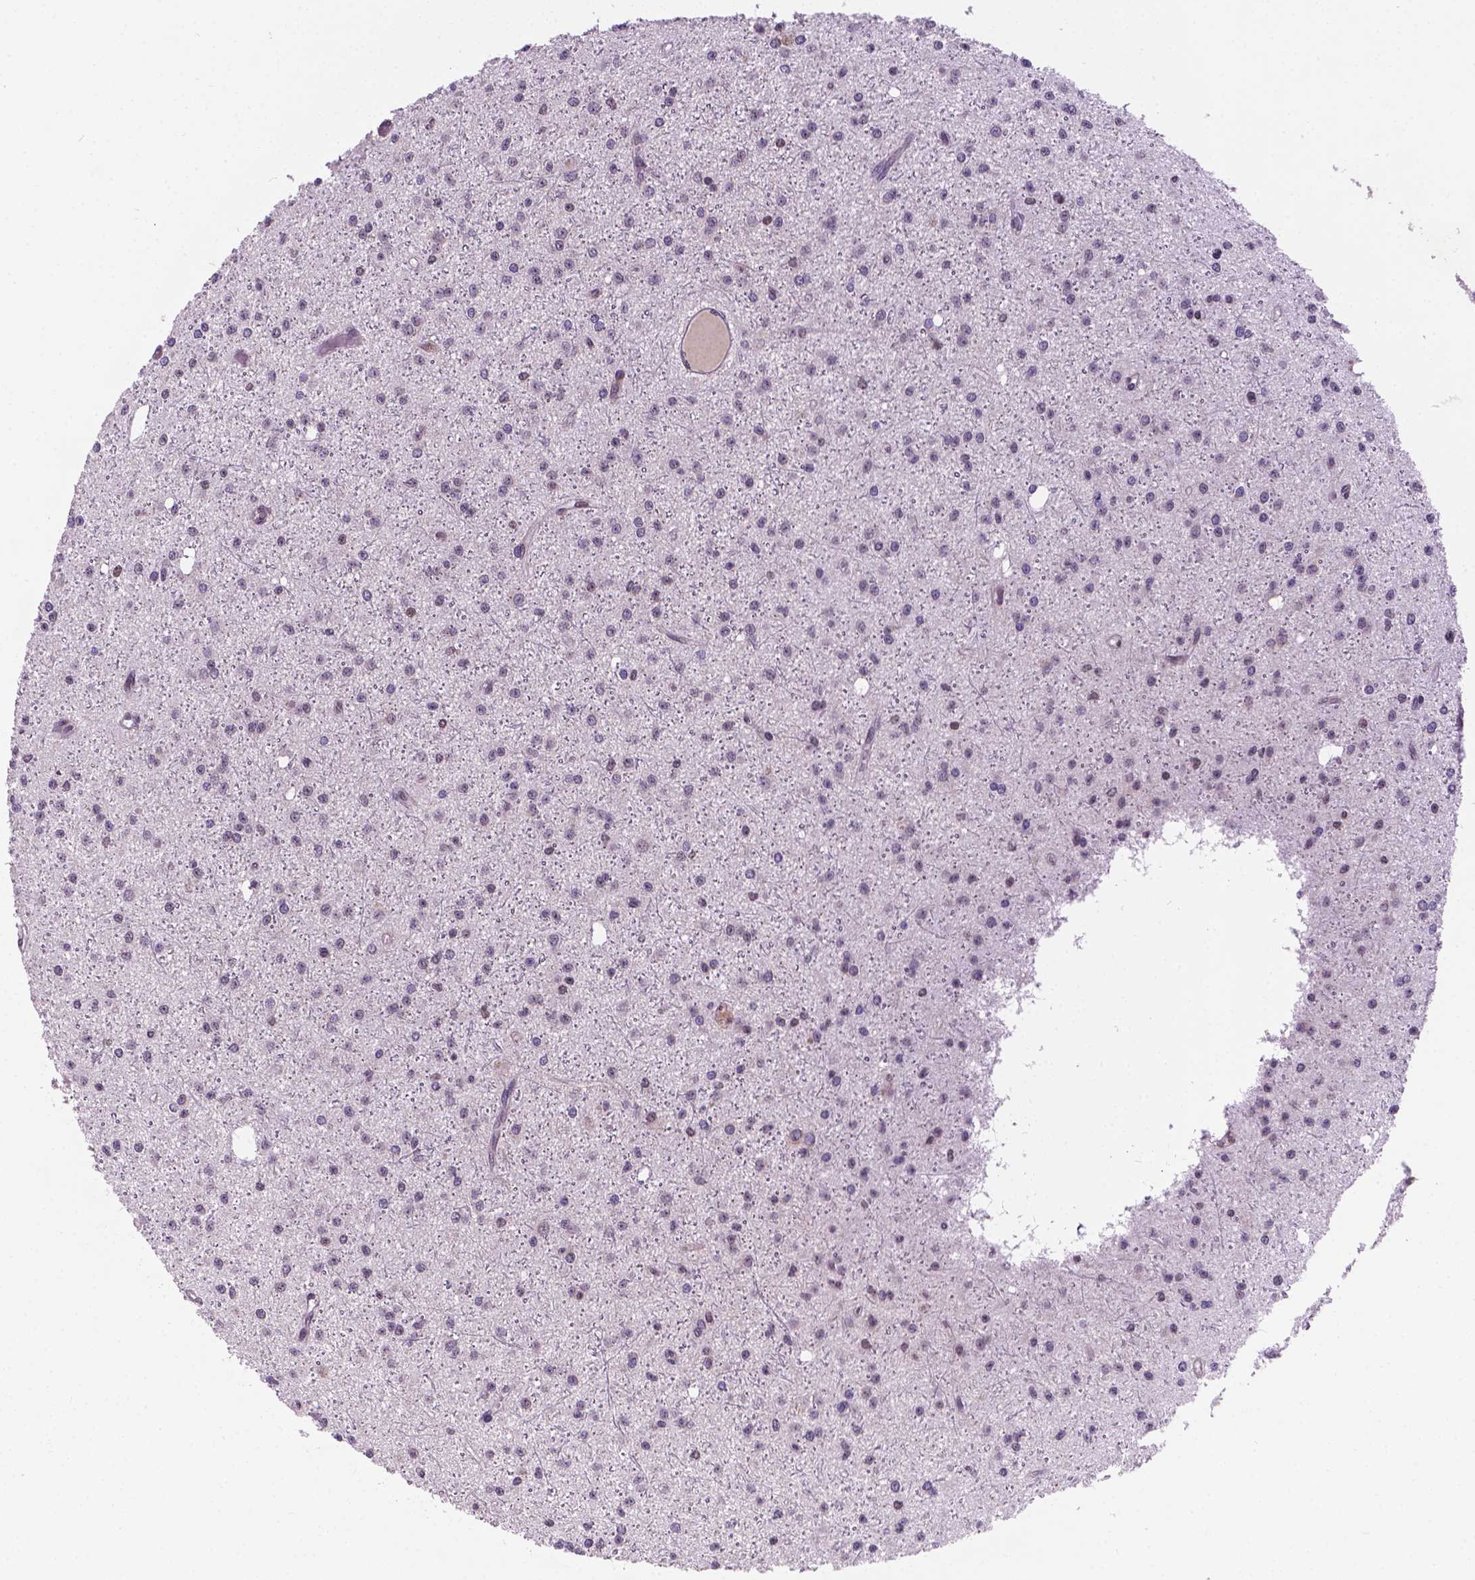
{"staining": {"intensity": "negative", "quantity": "none", "location": "none"}, "tissue": "glioma", "cell_type": "Tumor cells", "image_type": "cancer", "snomed": [{"axis": "morphology", "description": "Glioma, malignant, Low grade"}, {"axis": "topography", "description": "Brain"}], "caption": "There is no significant expression in tumor cells of low-grade glioma (malignant). The staining is performed using DAB (3,3'-diaminobenzidine) brown chromogen with nuclei counter-stained in using hematoxylin.", "gene": "IRF6", "patient": {"sex": "male", "age": 27}}